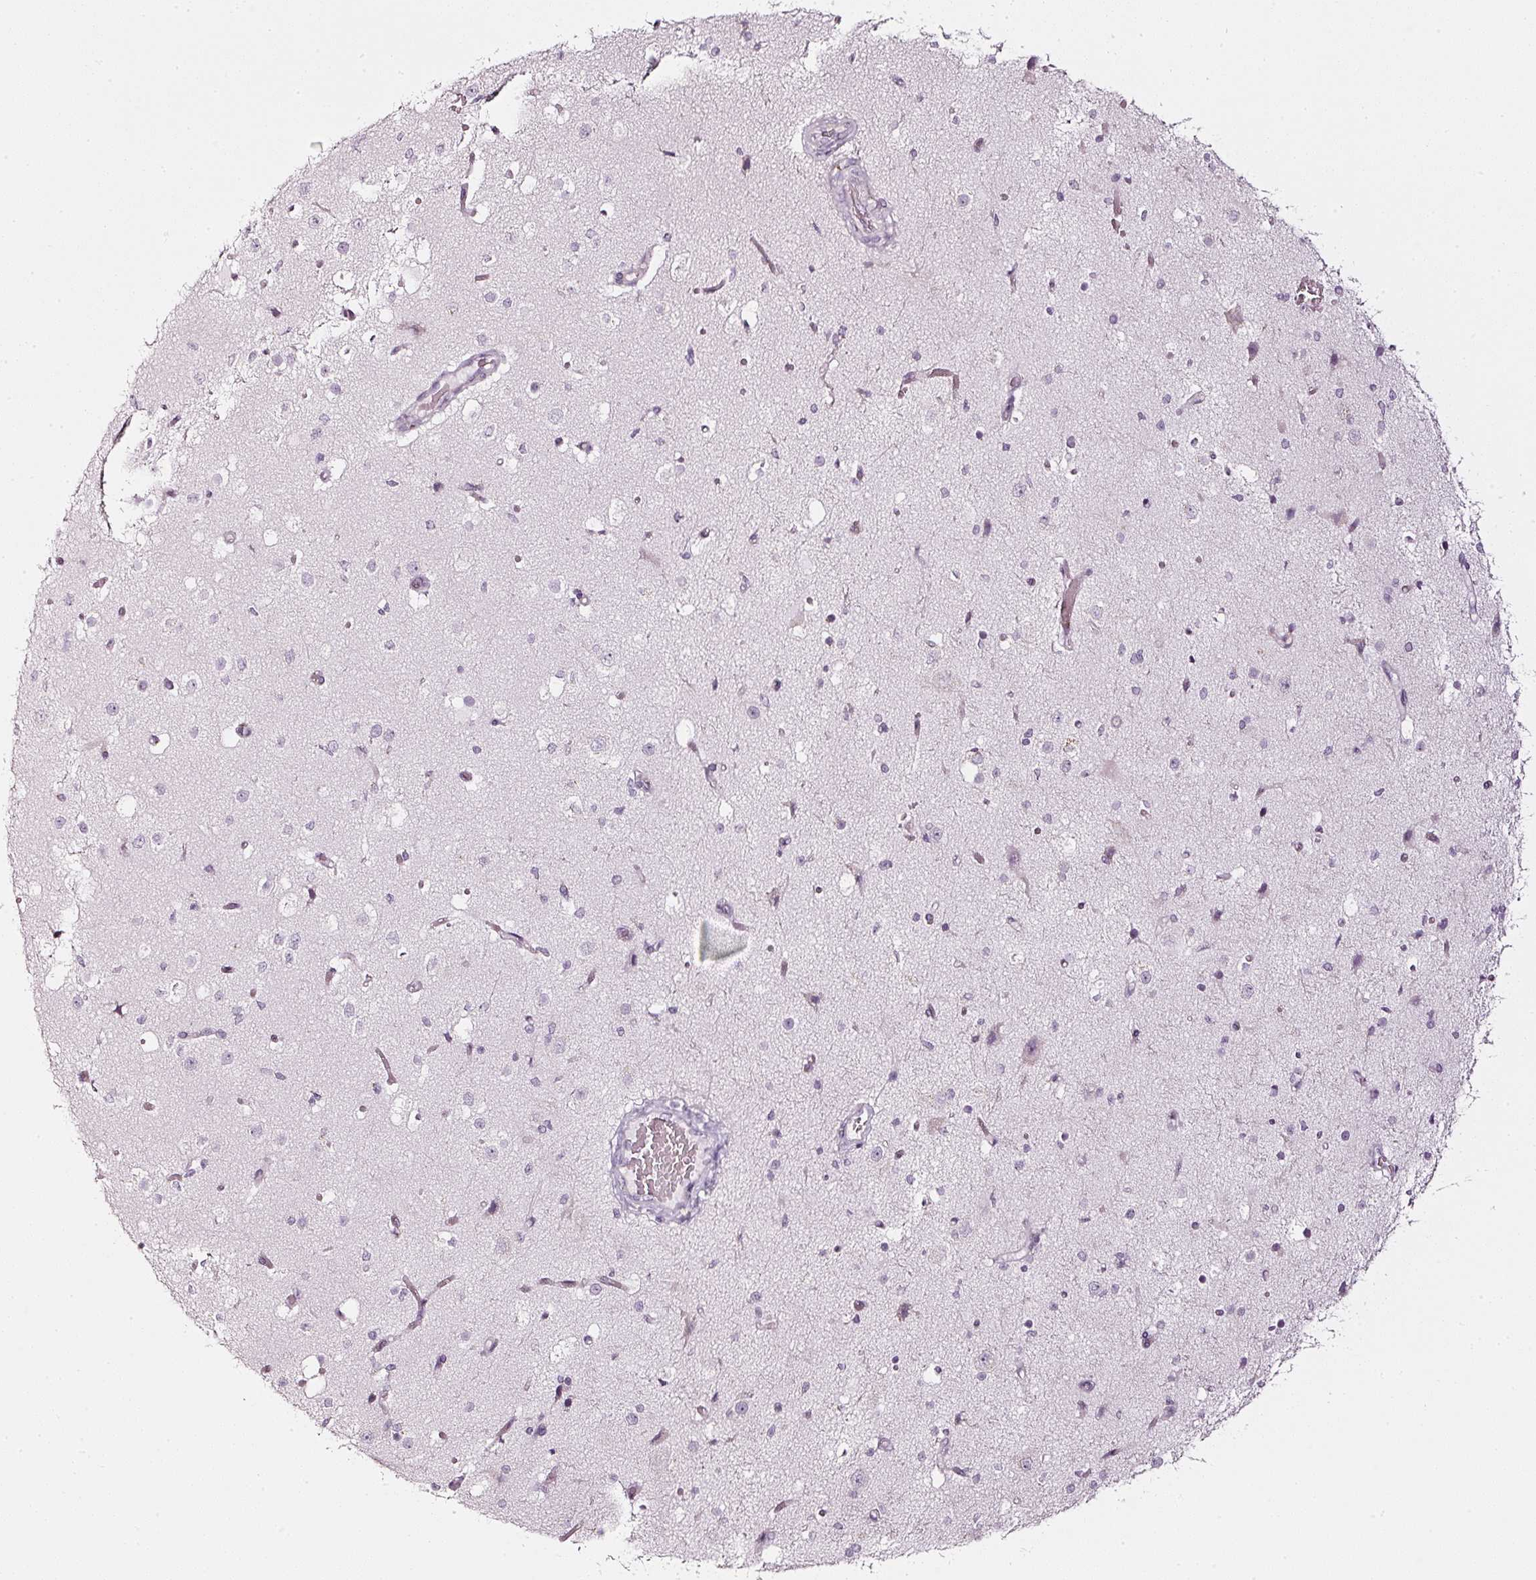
{"staining": {"intensity": "negative", "quantity": "none", "location": "none"}, "tissue": "cerebral cortex", "cell_type": "Endothelial cells", "image_type": "normal", "snomed": [{"axis": "morphology", "description": "Normal tissue, NOS"}, {"axis": "morphology", "description": "Inflammation, NOS"}, {"axis": "topography", "description": "Cerebral cortex"}], "caption": "The photomicrograph demonstrates no significant expression in endothelial cells of cerebral cortex. (Brightfield microscopy of DAB (3,3'-diaminobenzidine) immunohistochemistry (IHC) at high magnification).", "gene": "SDF4", "patient": {"sex": "male", "age": 6}}